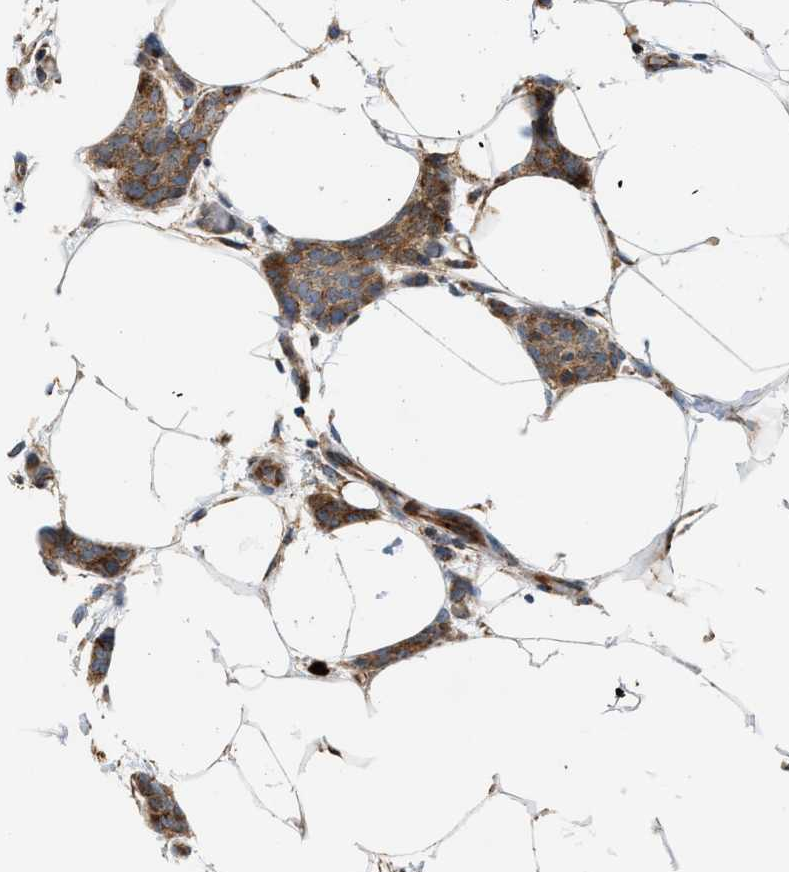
{"staining": {"intensity": "moderate", "quantity": ">75%", "location": "cytoplasmic/membranous"}, "tissue": "breast cancer", "cell_type": "Tumor cells", "image_type": "cancer", "snomed": [{"axis": "morphology", "description": "Lobular carcinoma"}, {"axis": "topography", "description": "Skin"}, {"axis": "topography", "description": "Breast"}], "caption": "Immunohistochemistry of breast cancer (lobular carcinoma) shows medium levels of moderate cytoplasmic/membranous staining in about >75% of tumor cells.", "gene": "PDCL", "patient": {"sex": "female", "age": 46}}